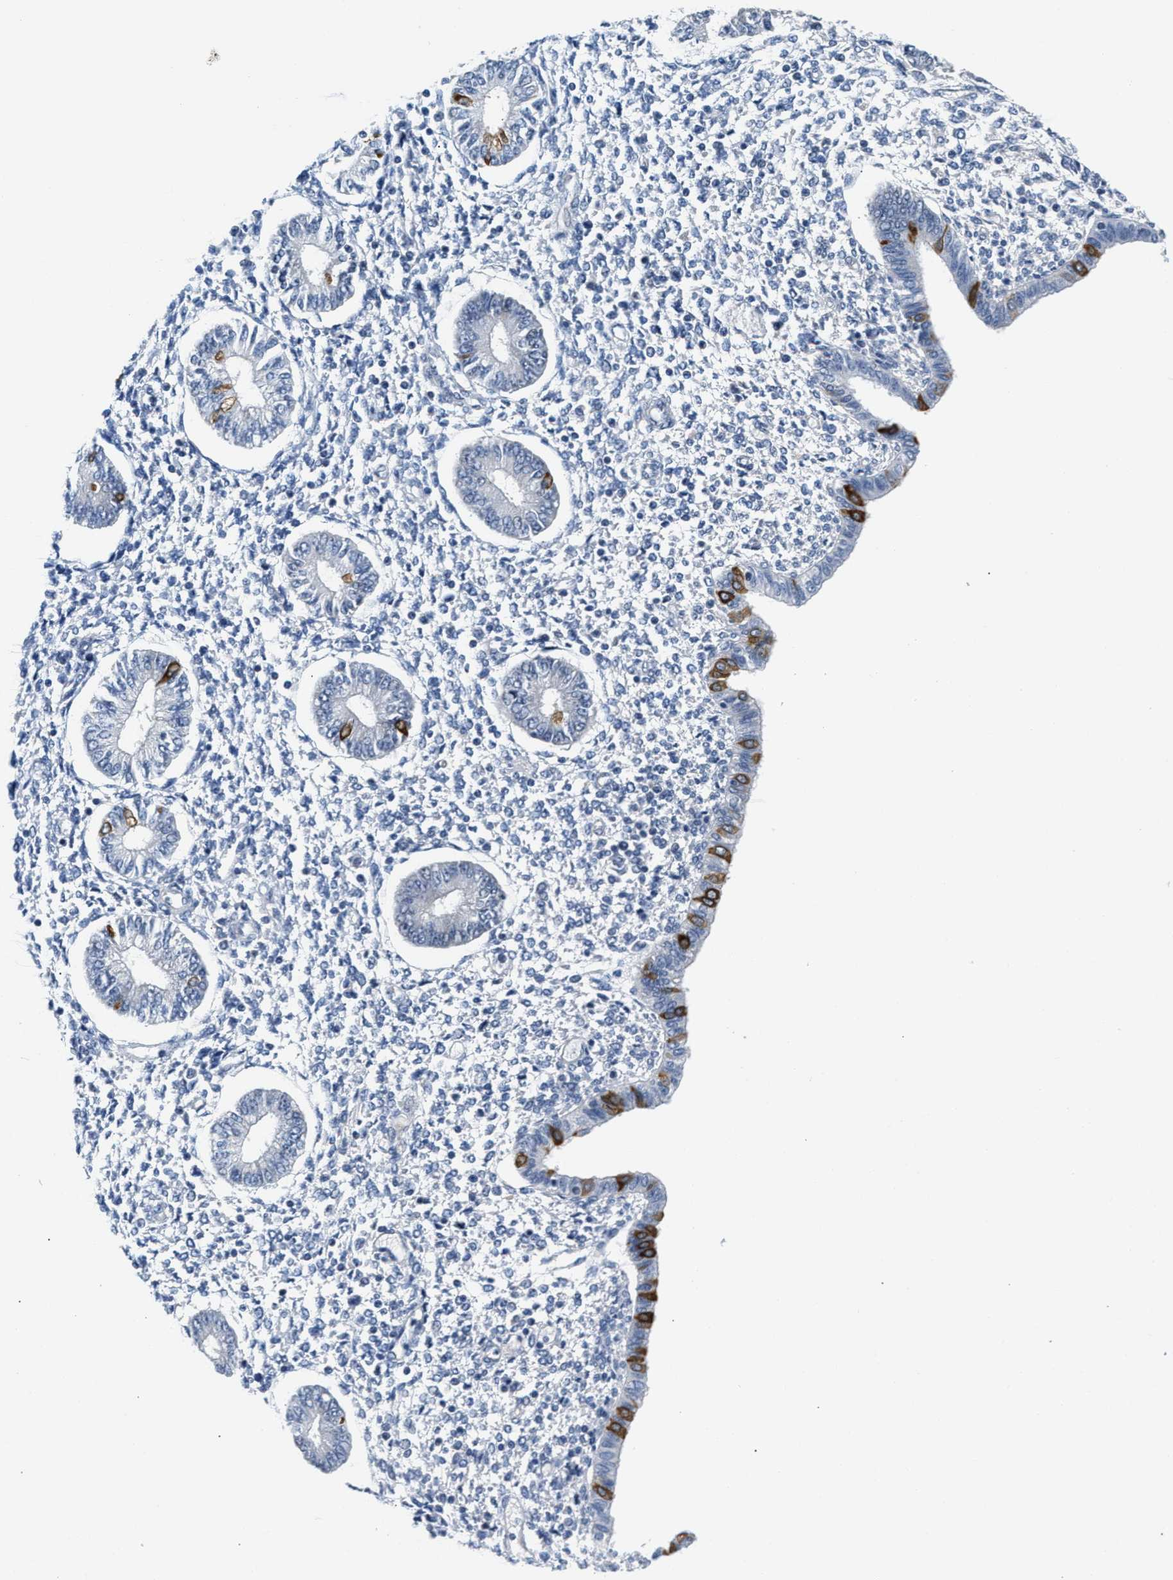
{"staining": {"intensity": "negative", "quantity": "none", "location": "none"}, "tissue": "endometrium", "cell_type": "Cells in endometrial stroma", "image_type": "normal", "snomed": [{"axis": "morphology", "description": "Normal tissue, NOS"}, {"axis": "topography", "description": "Endometrium"}], "caption": "Immunohistochemical staining of normal endometrium displays no significant staining in cells in endometrial stroma.", "gene": "CLGN", "patient": {"sex": "female", "age": 50}}